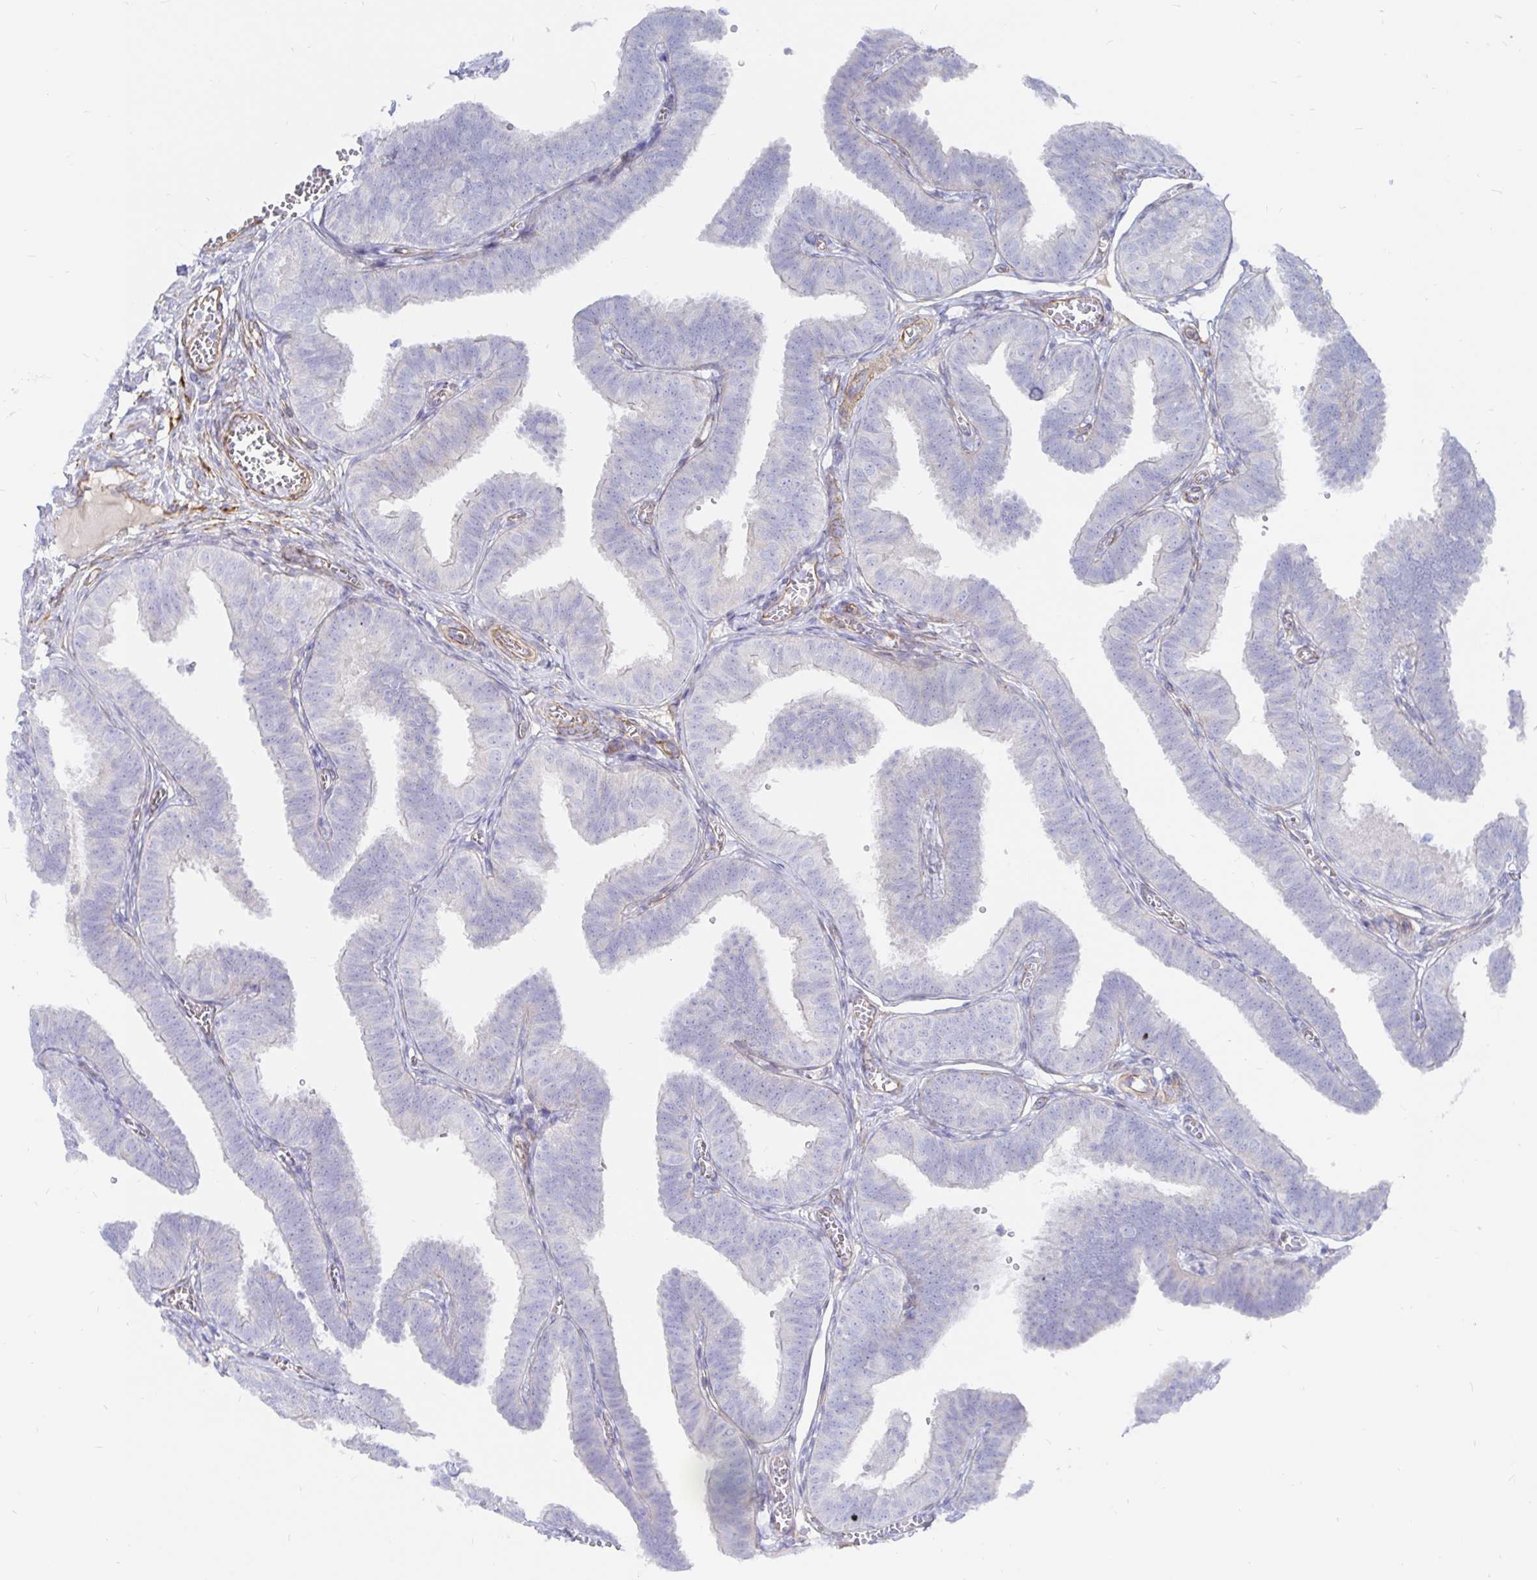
{"staining": {"intensity": "negative", "quantity": "none", "location": "none"}, "tissue": "fallopian tube", "cell_type": "Glandular cells", "image_type": "normal", "snomed": [{"axis": "morphology", "description": "Normal tissue, NOS"}, {"axis": "topography", "description": "Fallopian tube"}], "caption": "Immunohistochemical staining of benign fallopian tube shows no significant positivity in glandular cells.", "gene": "COX16", "patient": {"sex": "female", "age": 25}}